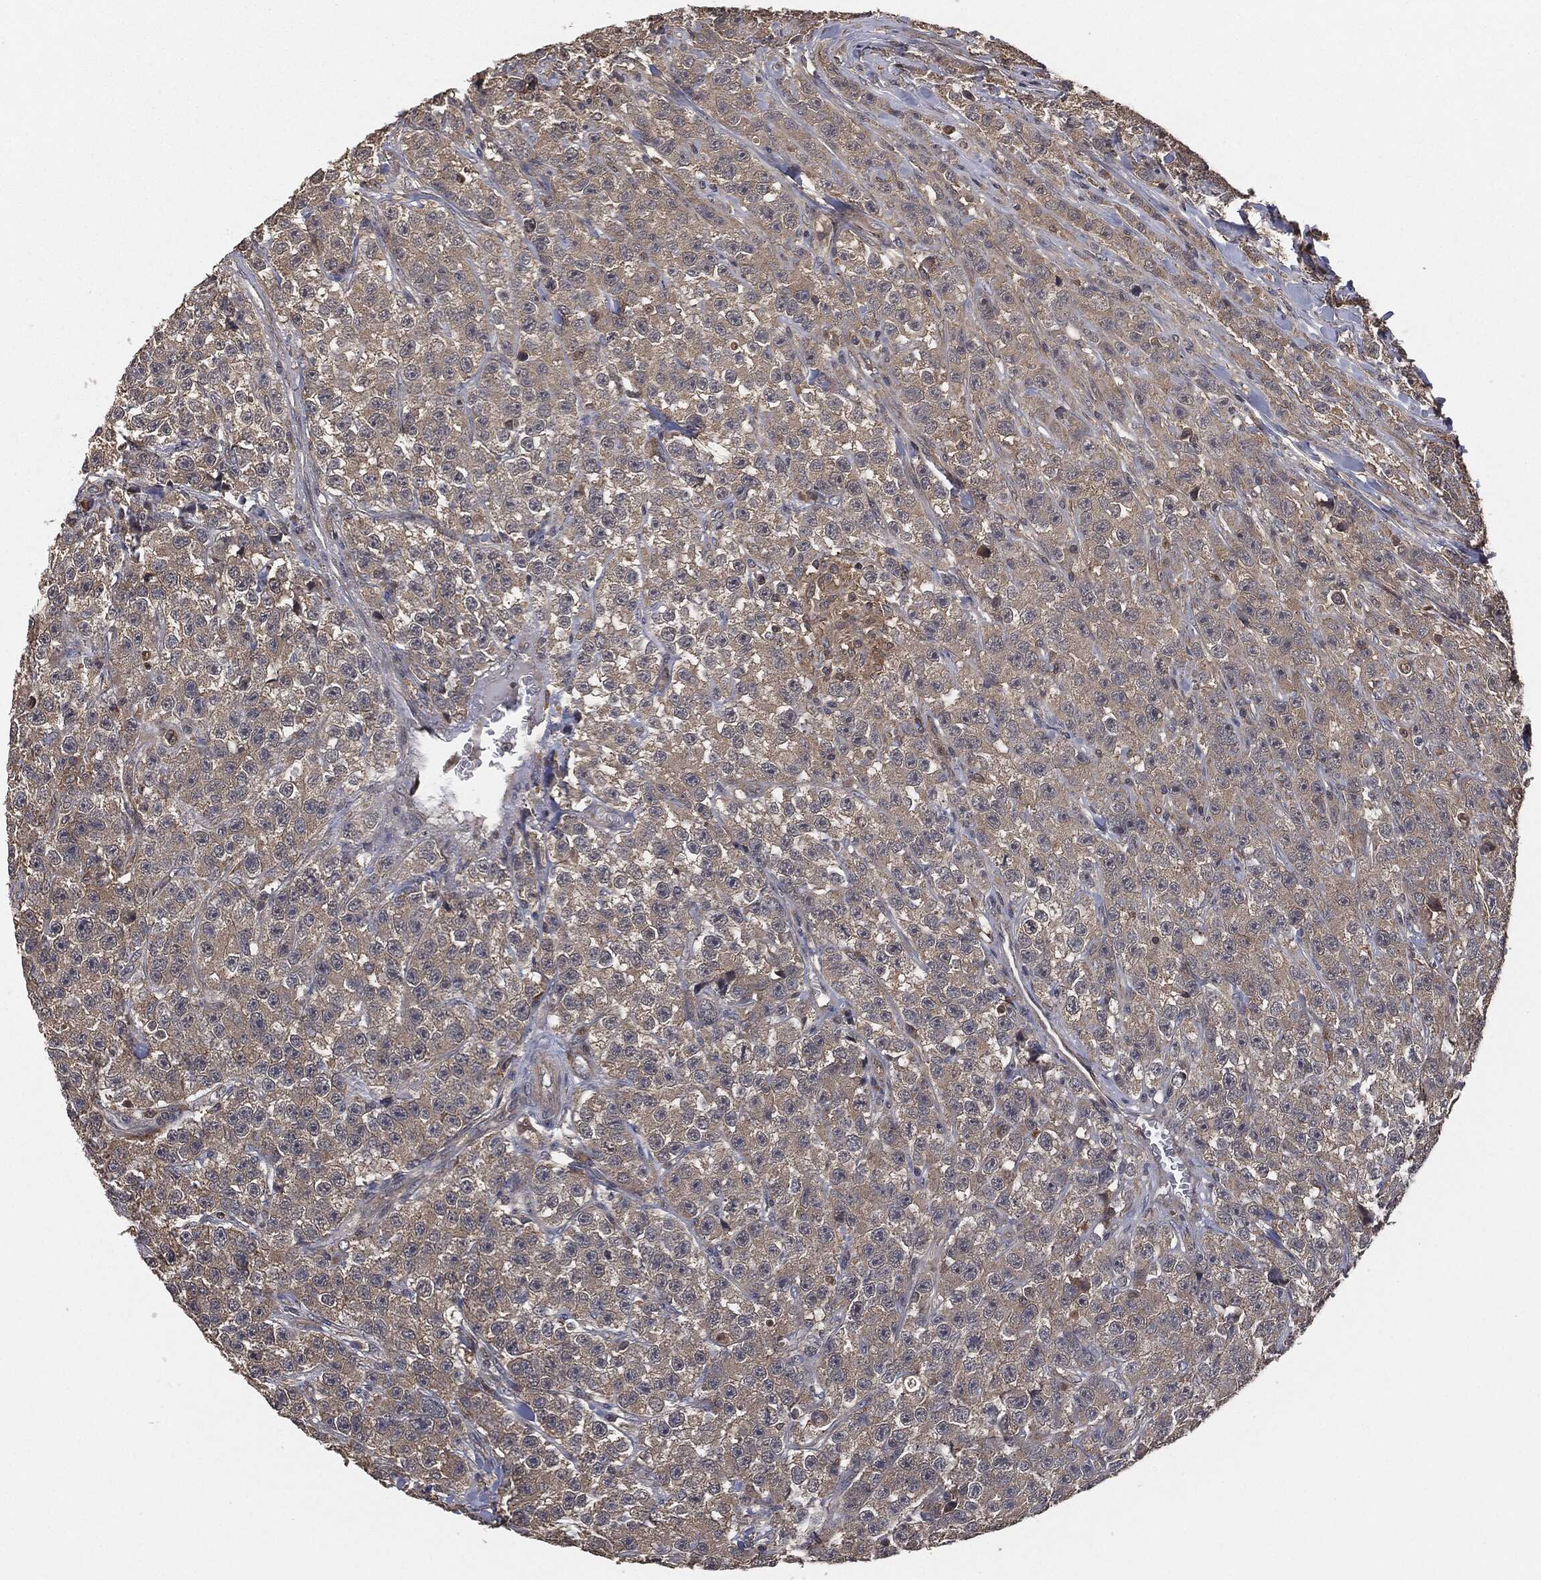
{"staining": {"intensity": "weak", "quantity": "<25%", "location": "cytoplasmic/membranous"}, "tissue": "testis cancer", "cell_type": "Tumor cells", "image_type": "cancer", "snomed": [{"axis": "morphology", "description": "Seminoma, NOS"}, {"axis": "topography", "description": "Testis"}], "caption": "High magnification brightfield microscopy of seminoma (testis) stained with DAB (brown) and counterstained with hematoxylin (blue): tumor cells show no significant positivity.", "gene": "ERBIN", "patient": {"sex": "male", "age": 59}}